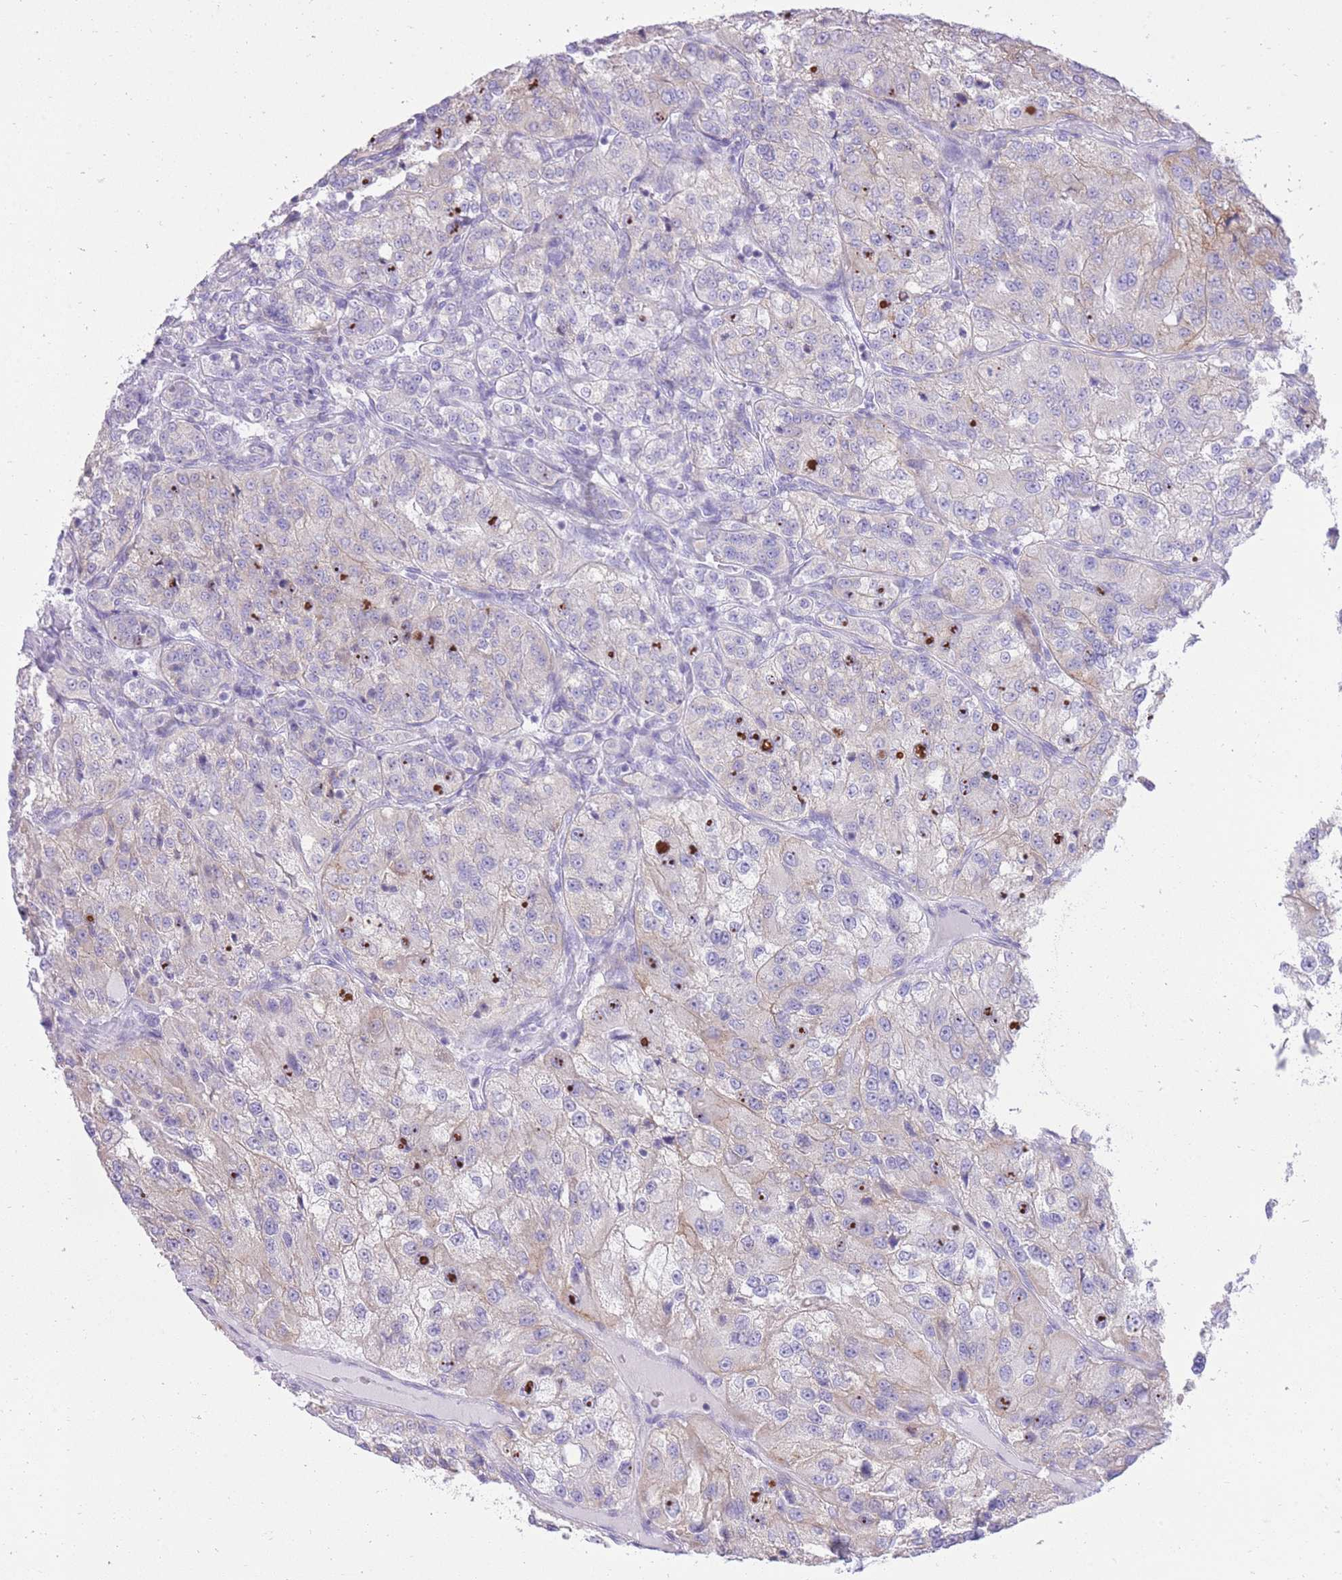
{"staining": {"intensity": "negative", "quantity": "none", "location": "none"}, "tissue": "renal cancer", "cell_type": "Tumor cells", "image_type": "cancer", "snomed": [{"axis": "morphology", "description": "Adenocarcinoma, NOS"}, {"axis": "topography", "description": "Kidney"}], "caption": "This is an immunohistochemistry (IHC) image of renal adenocarcinoma. There is no staining in tumor cells.", "gene": "SLC4A4", "patient": {"sex": "female", "age": 63}}